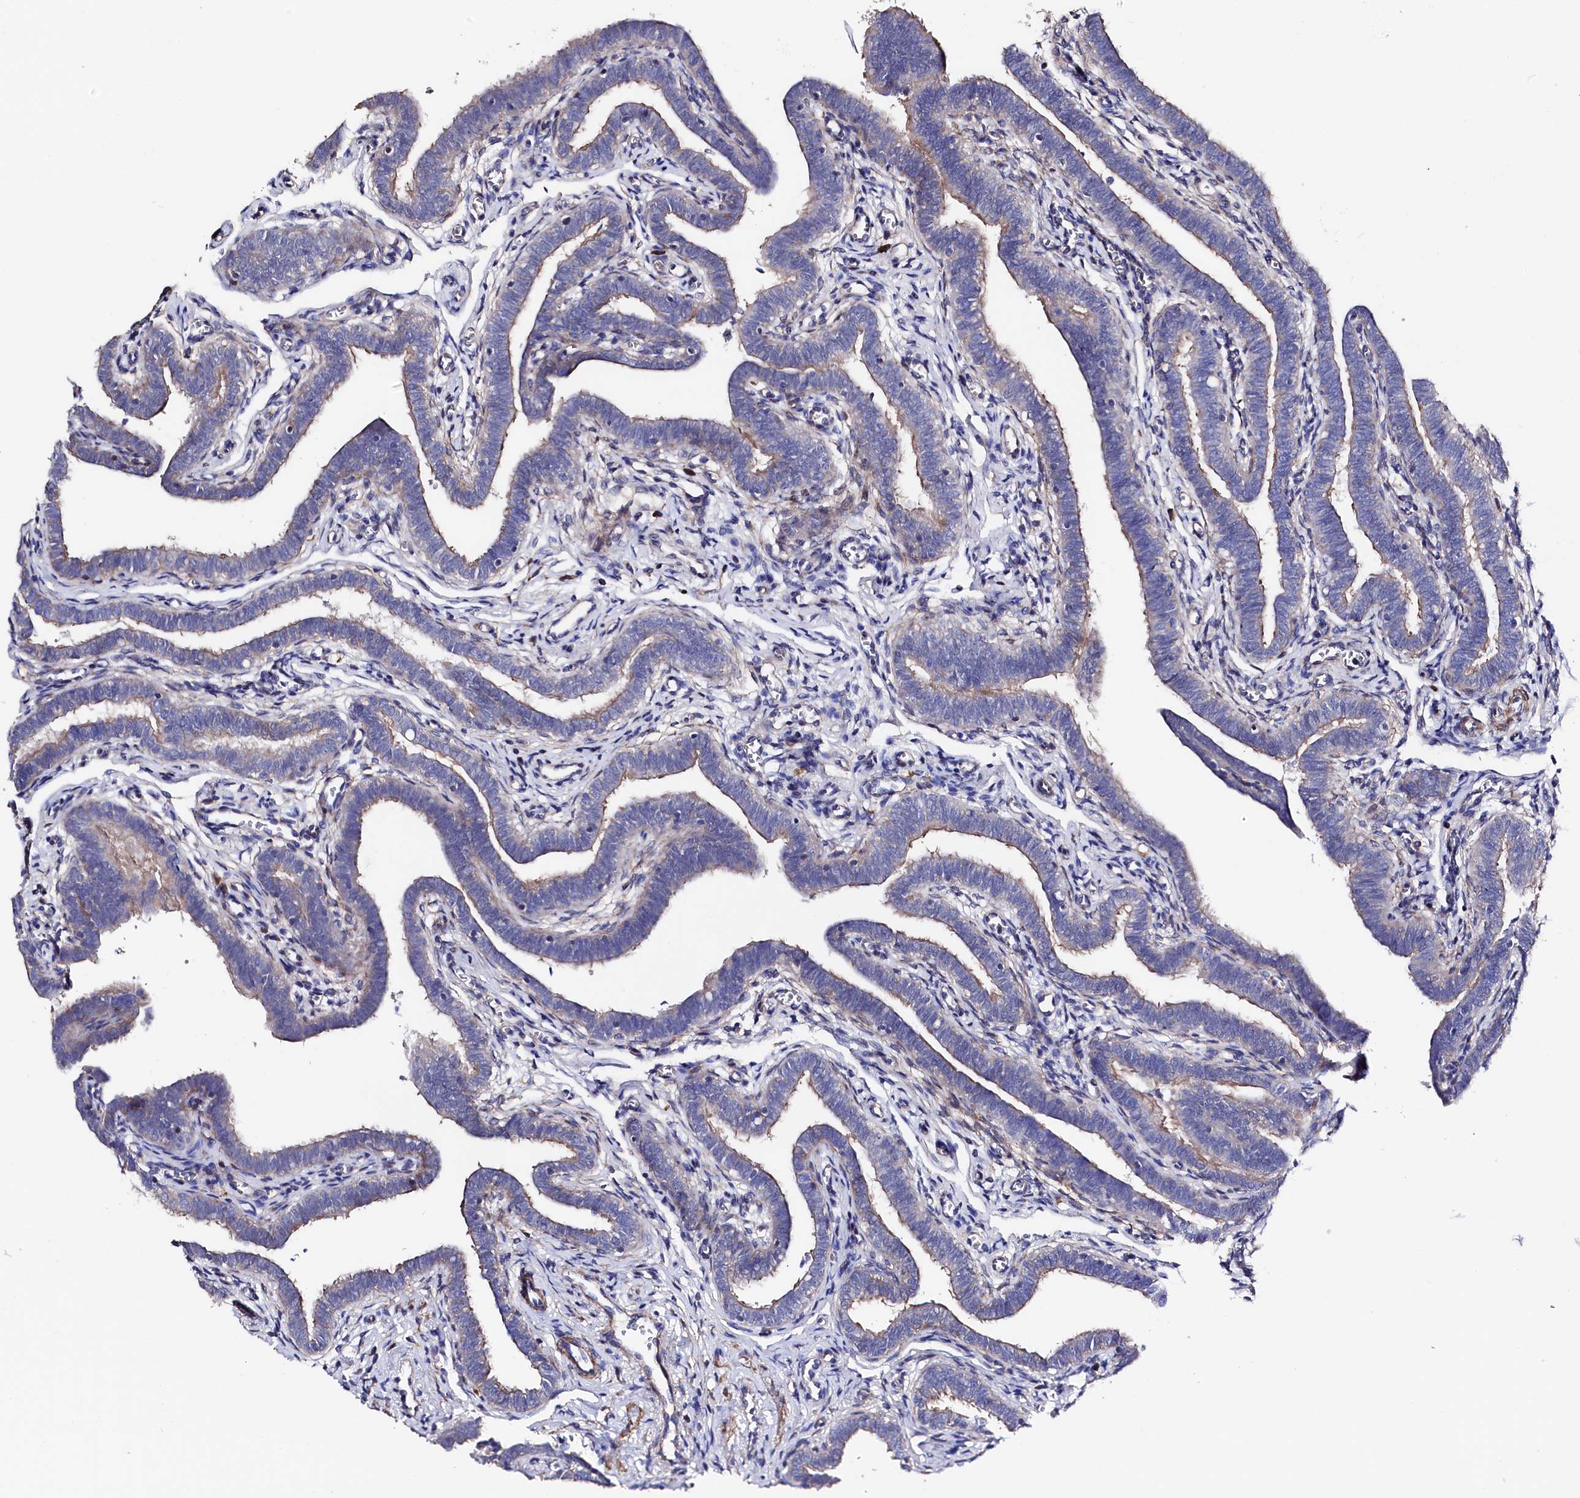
{"staining": {"intensity": "weak", "quantity": "25%-75%", "location": "cytoplasmic/membranous"}, "tissue": "fallopian tube", "cell_type": "Glandular cells", "image_type": "normal", "snomed": [{"axis": "morphology", "description": "Normal tissue, NOS"}, {"axis": "topography", "description": "Fallopian tube"}], "caption": "A high-resolution micrograph shows immunohistochemistry (IHC) staining of normal fallopian tube, which shows weak cytoplasmic/membranous positivity in approximately 25%-75% of glandular cells. Using DAB (3,3'-diaminobenzidine) (brown) and hematoxylin (blue) stains, captured at high magnification using brightfield microscopy.", "gene": "WNT8A", "patient": {"sex": "female", "age": 36}}